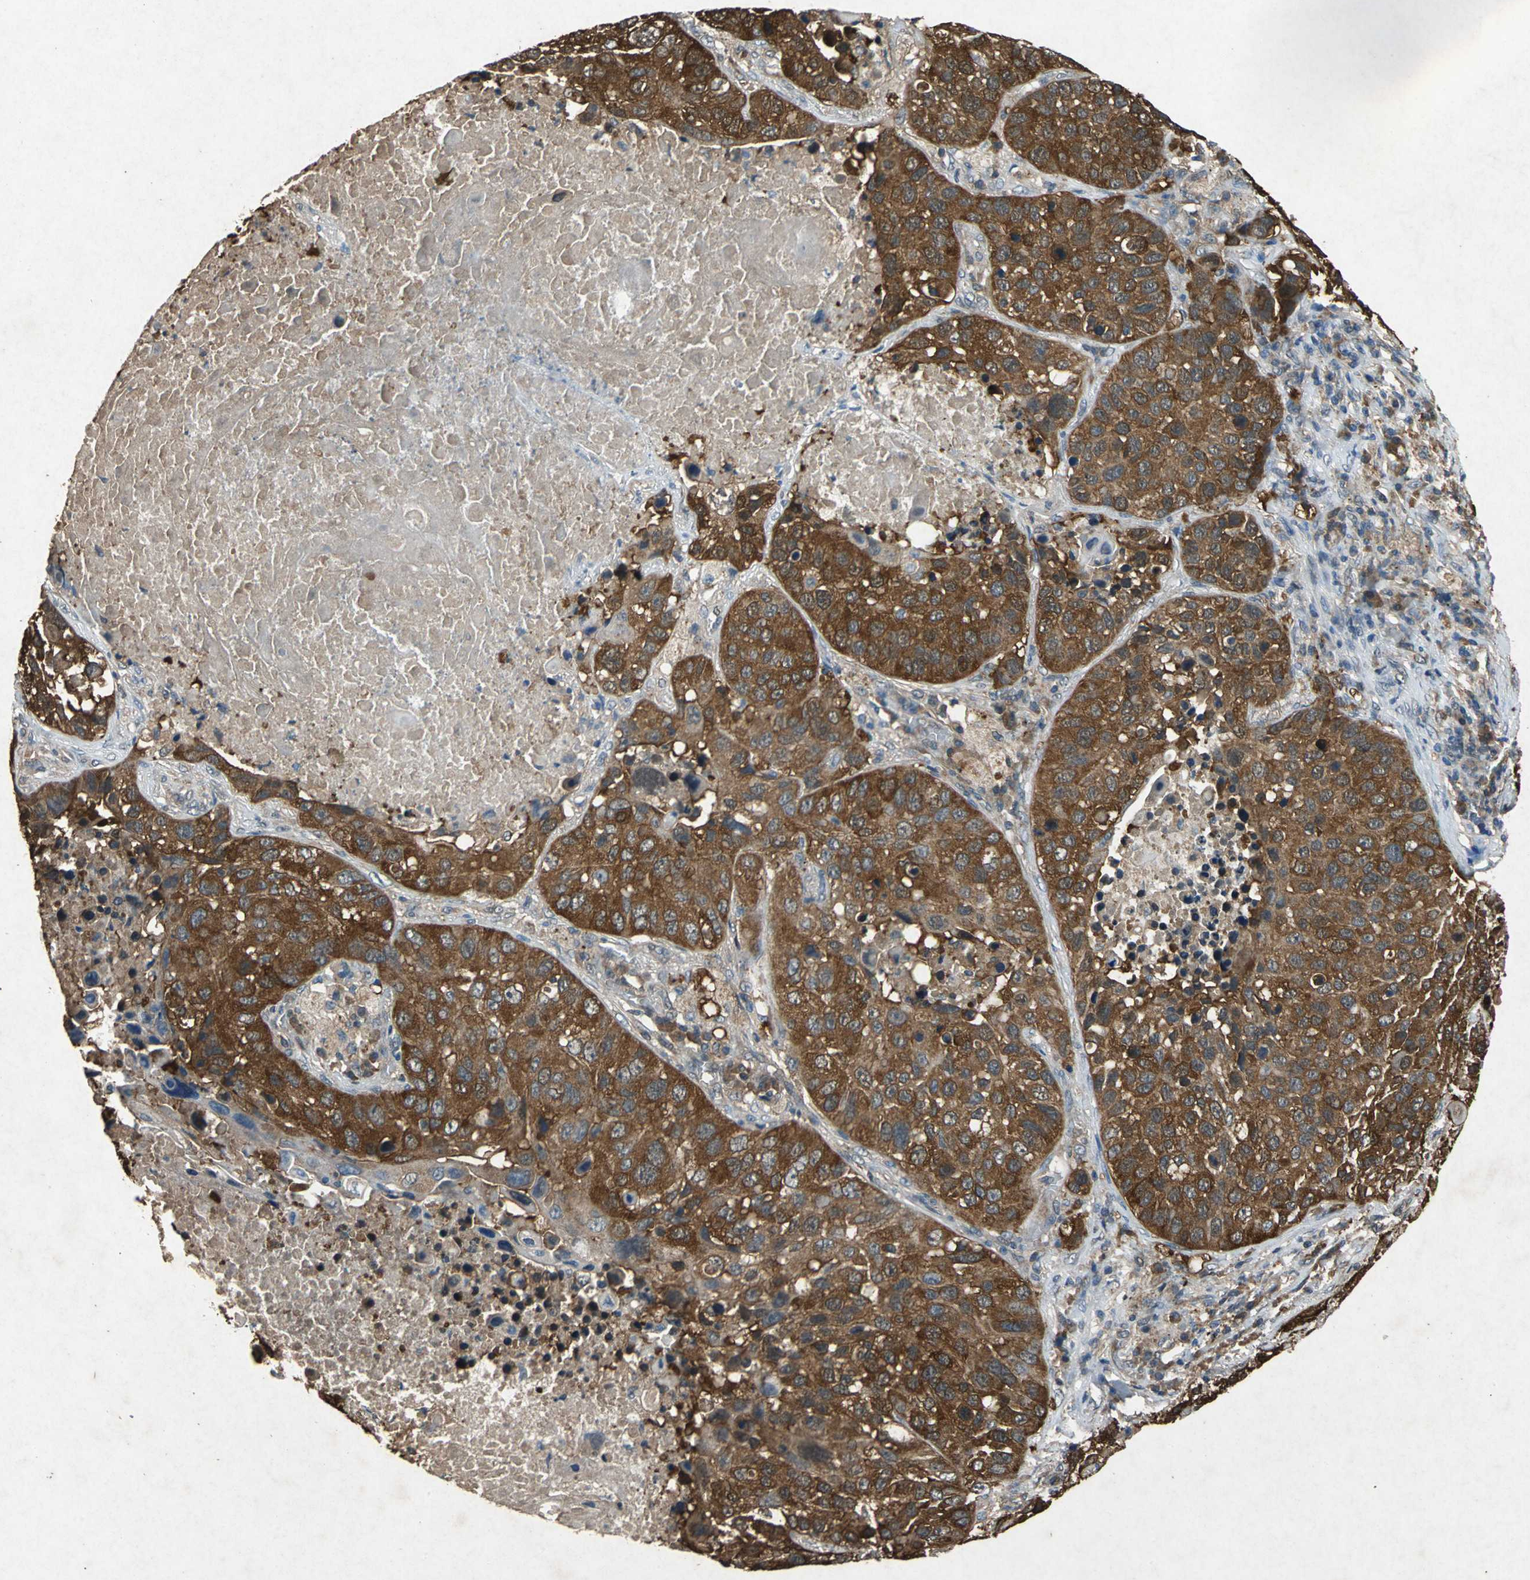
{"staining": {"intensity": "strong", "quantity": ">75%", "location": "cytoplasmic/membranous"}, "tissue": "lung cancer", "cell_type": "Tumor cells", "image_type": "cancer", "snomed": [{"axis": "morphology", "description": "Squamous cell carcinoma, NOS"}, {"axis": "topography", "description": "Lung"}], "caption": "Lung cancer (squamous cell carcinoma) was stained to show a protein in brown. There is high levels of strong cytoplasmic/membranous staining in about >75% of tumor cells.", "gene": "HSP90AB1", "patient": {"sex": "male", "age": 54}}